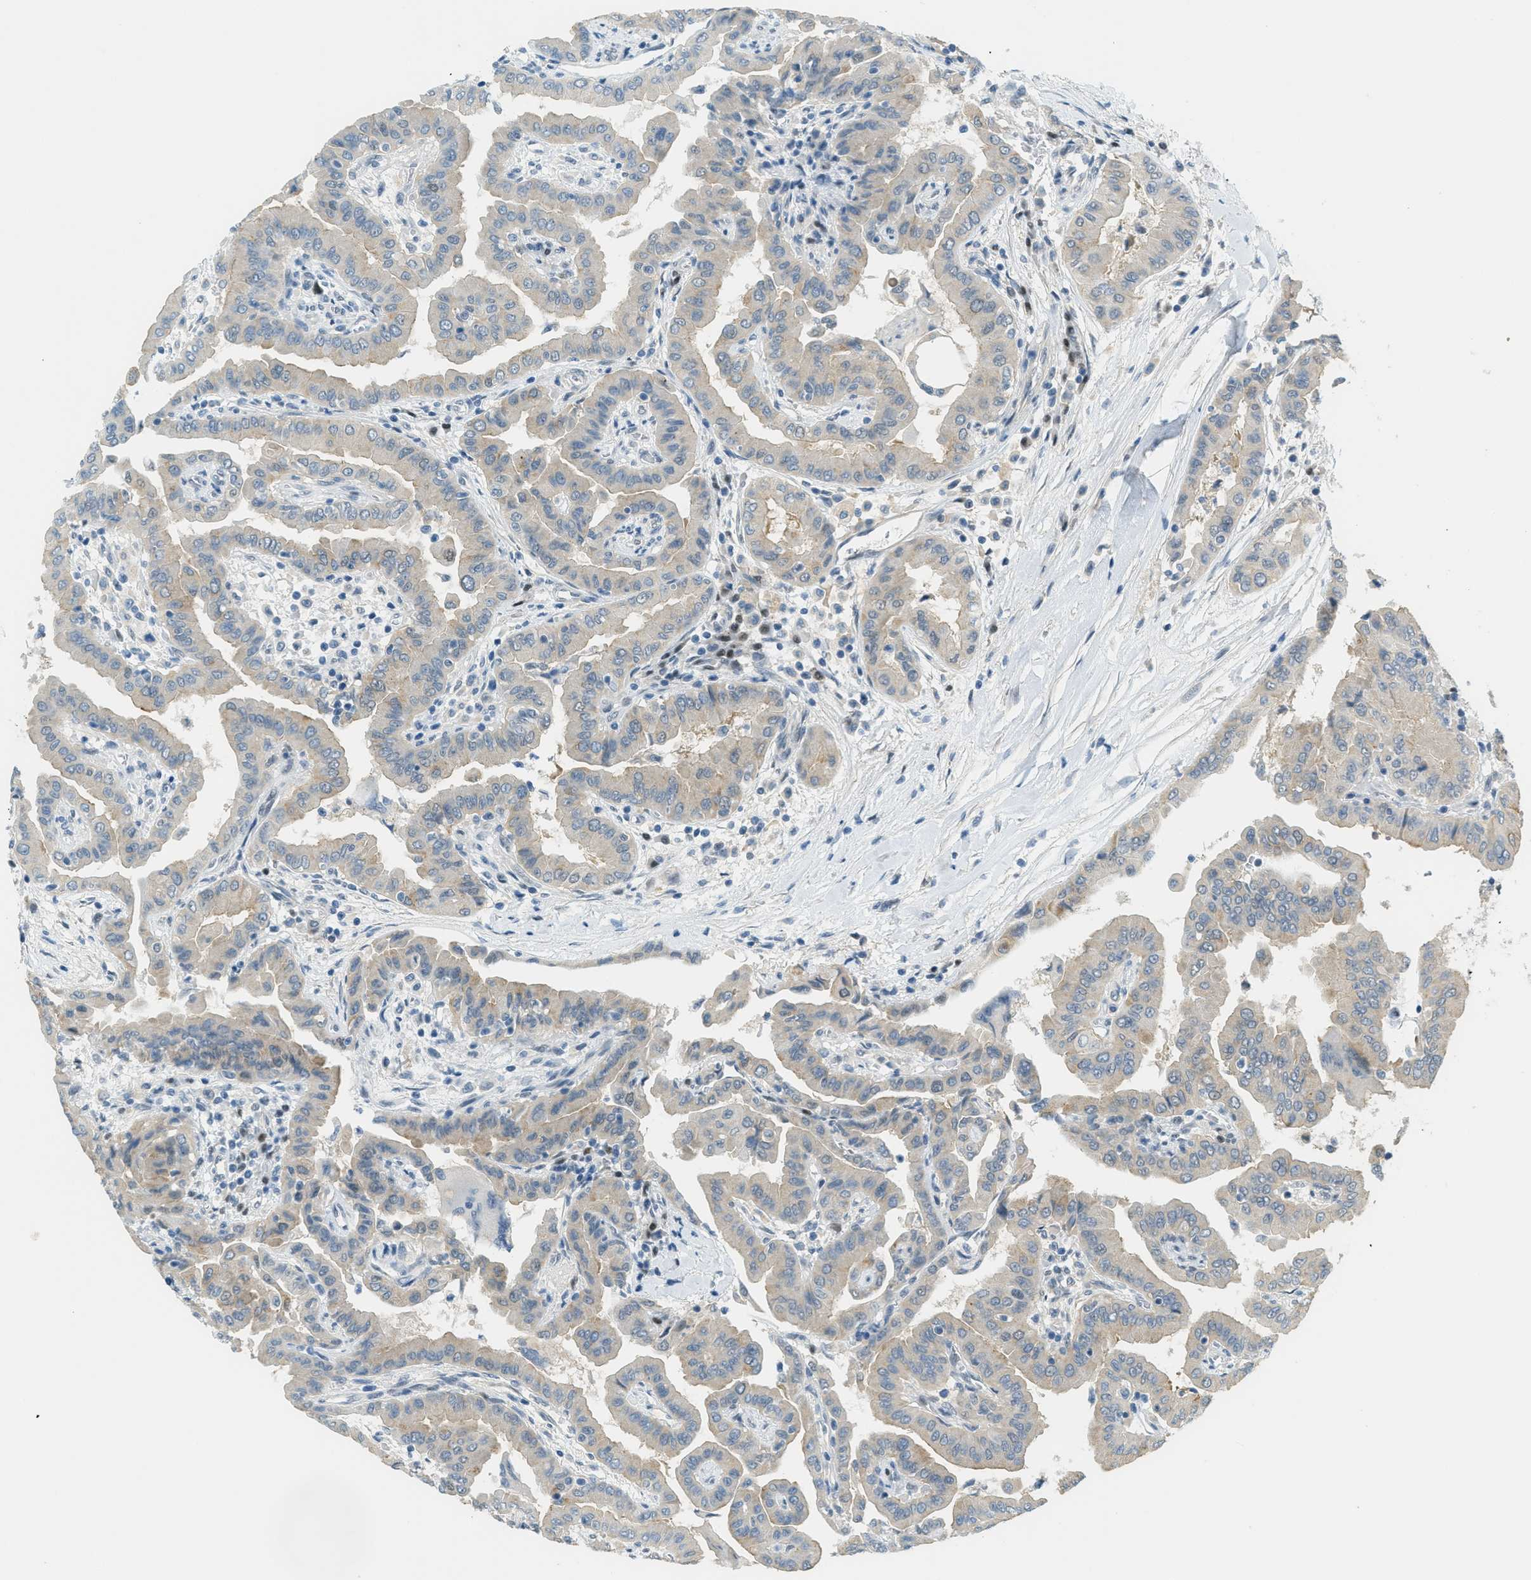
{"staining": {"intensity": "weak", "quantity": "25%-75%", "location": "cytoplasmic/membranous"}, "tissue": "thyroid cancer", "cell_type": "Tumor cells", "image_type": "cancer", "snomed": [{"axis": "morphology", "description": "Papillary adenocarcinoma, NOS"}, {"axis": "topography", "description": "Thyroid gland"}], "caption": "Protein staining exhibits weak cytoplasmic/membranous expression in about 25%-75% of tumor cells in thyroid papillary adenocarcinoma.", "gene": "TCF3", "patient": {"sex": "male", "age": 33}}